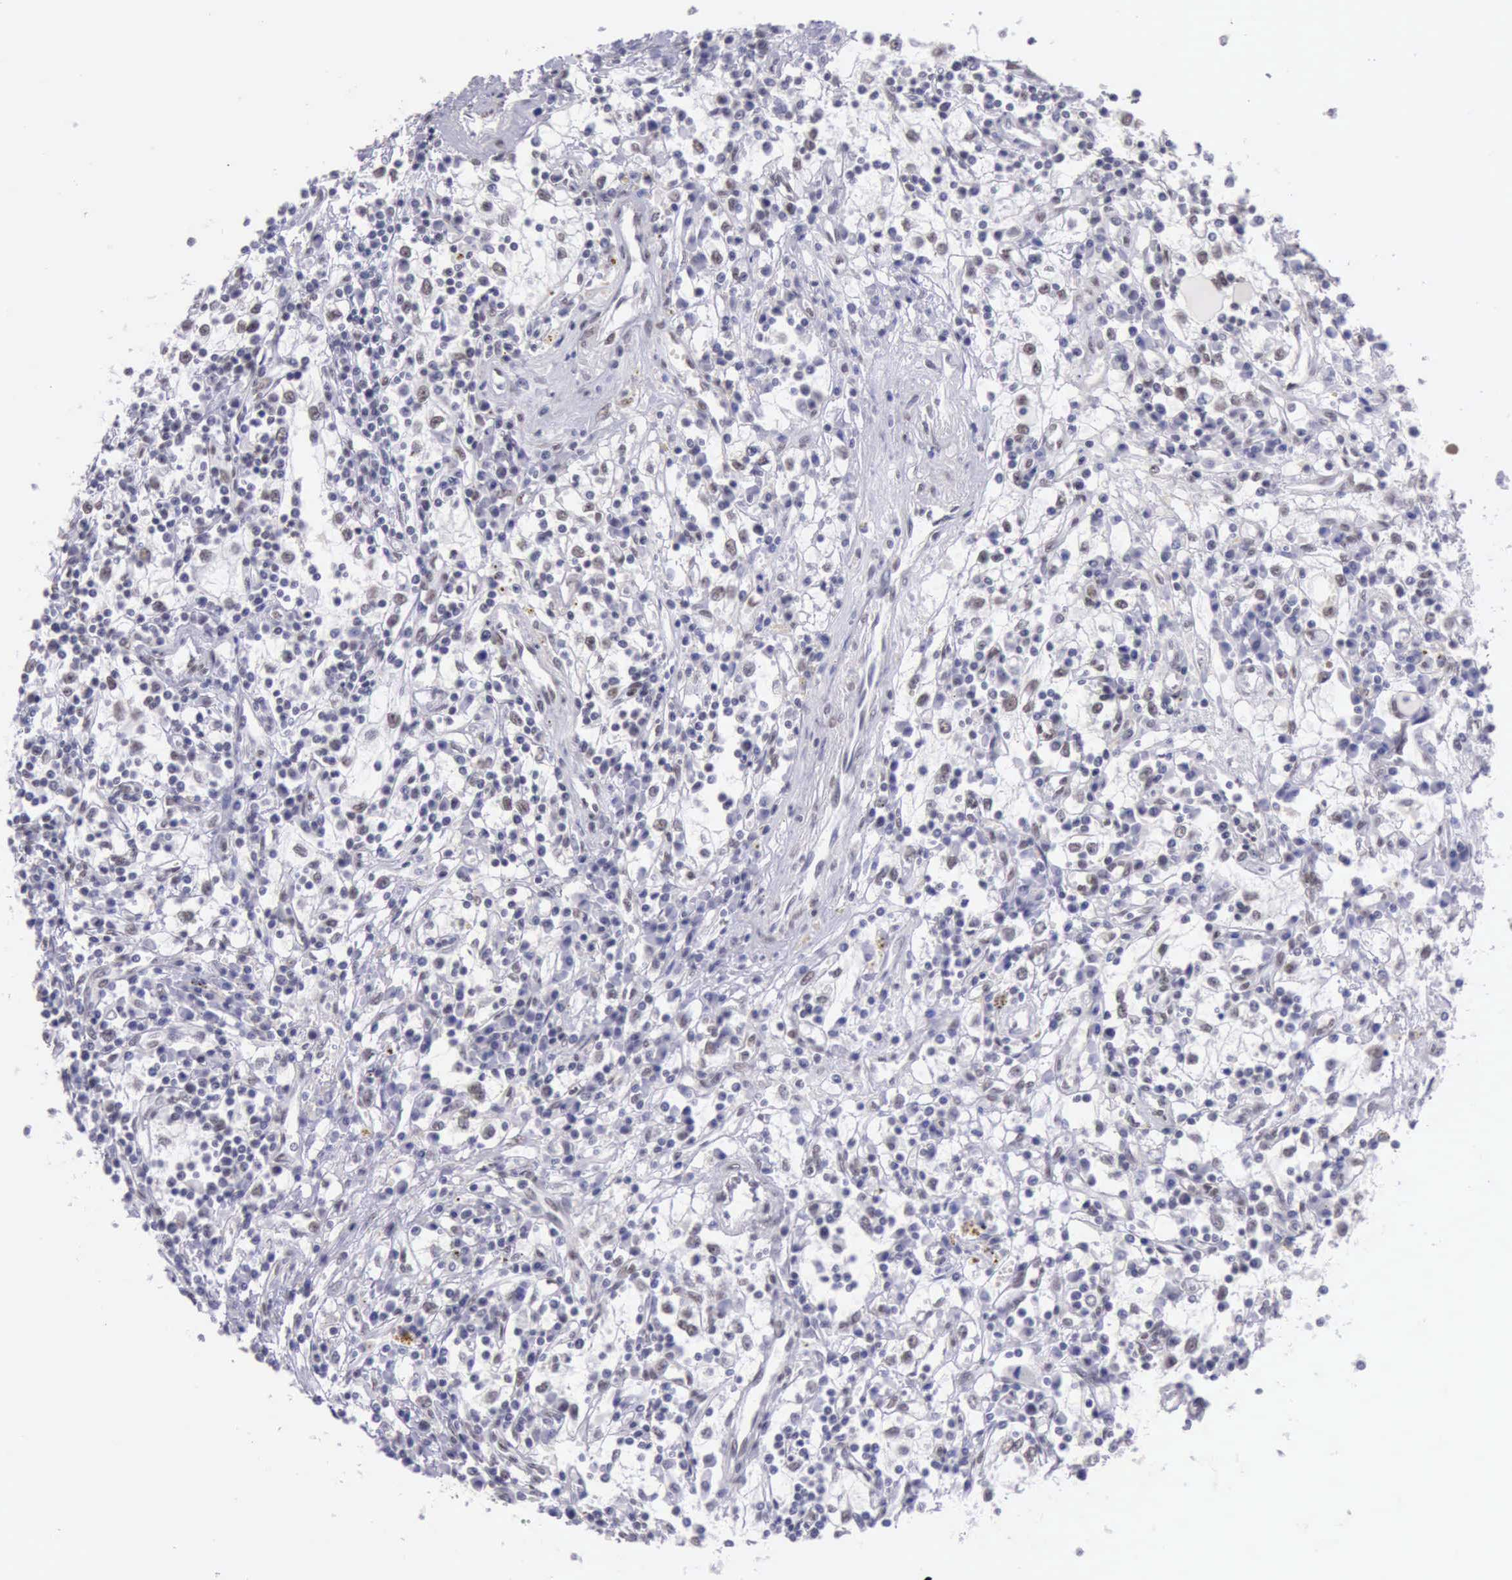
{"staining": {"intensity": "weak", "quantity": "<25%", "location": "nuclear"}, "tissue": "renal cancer", "cell_type": "Tumor cells", "image_type": "cancer", "snomed": [{"axis": "morphology", "description": "Adenocarcinoma, NOS"}, {"axis": "topography", "description": "Kidney"}], "caption": "Adenocarcinoma (renal) stained for a protein using immunohistochemistry reveals no staining tumor cells.", "gene": "EP300", "patient": {"sex": "male", "age": 82}}